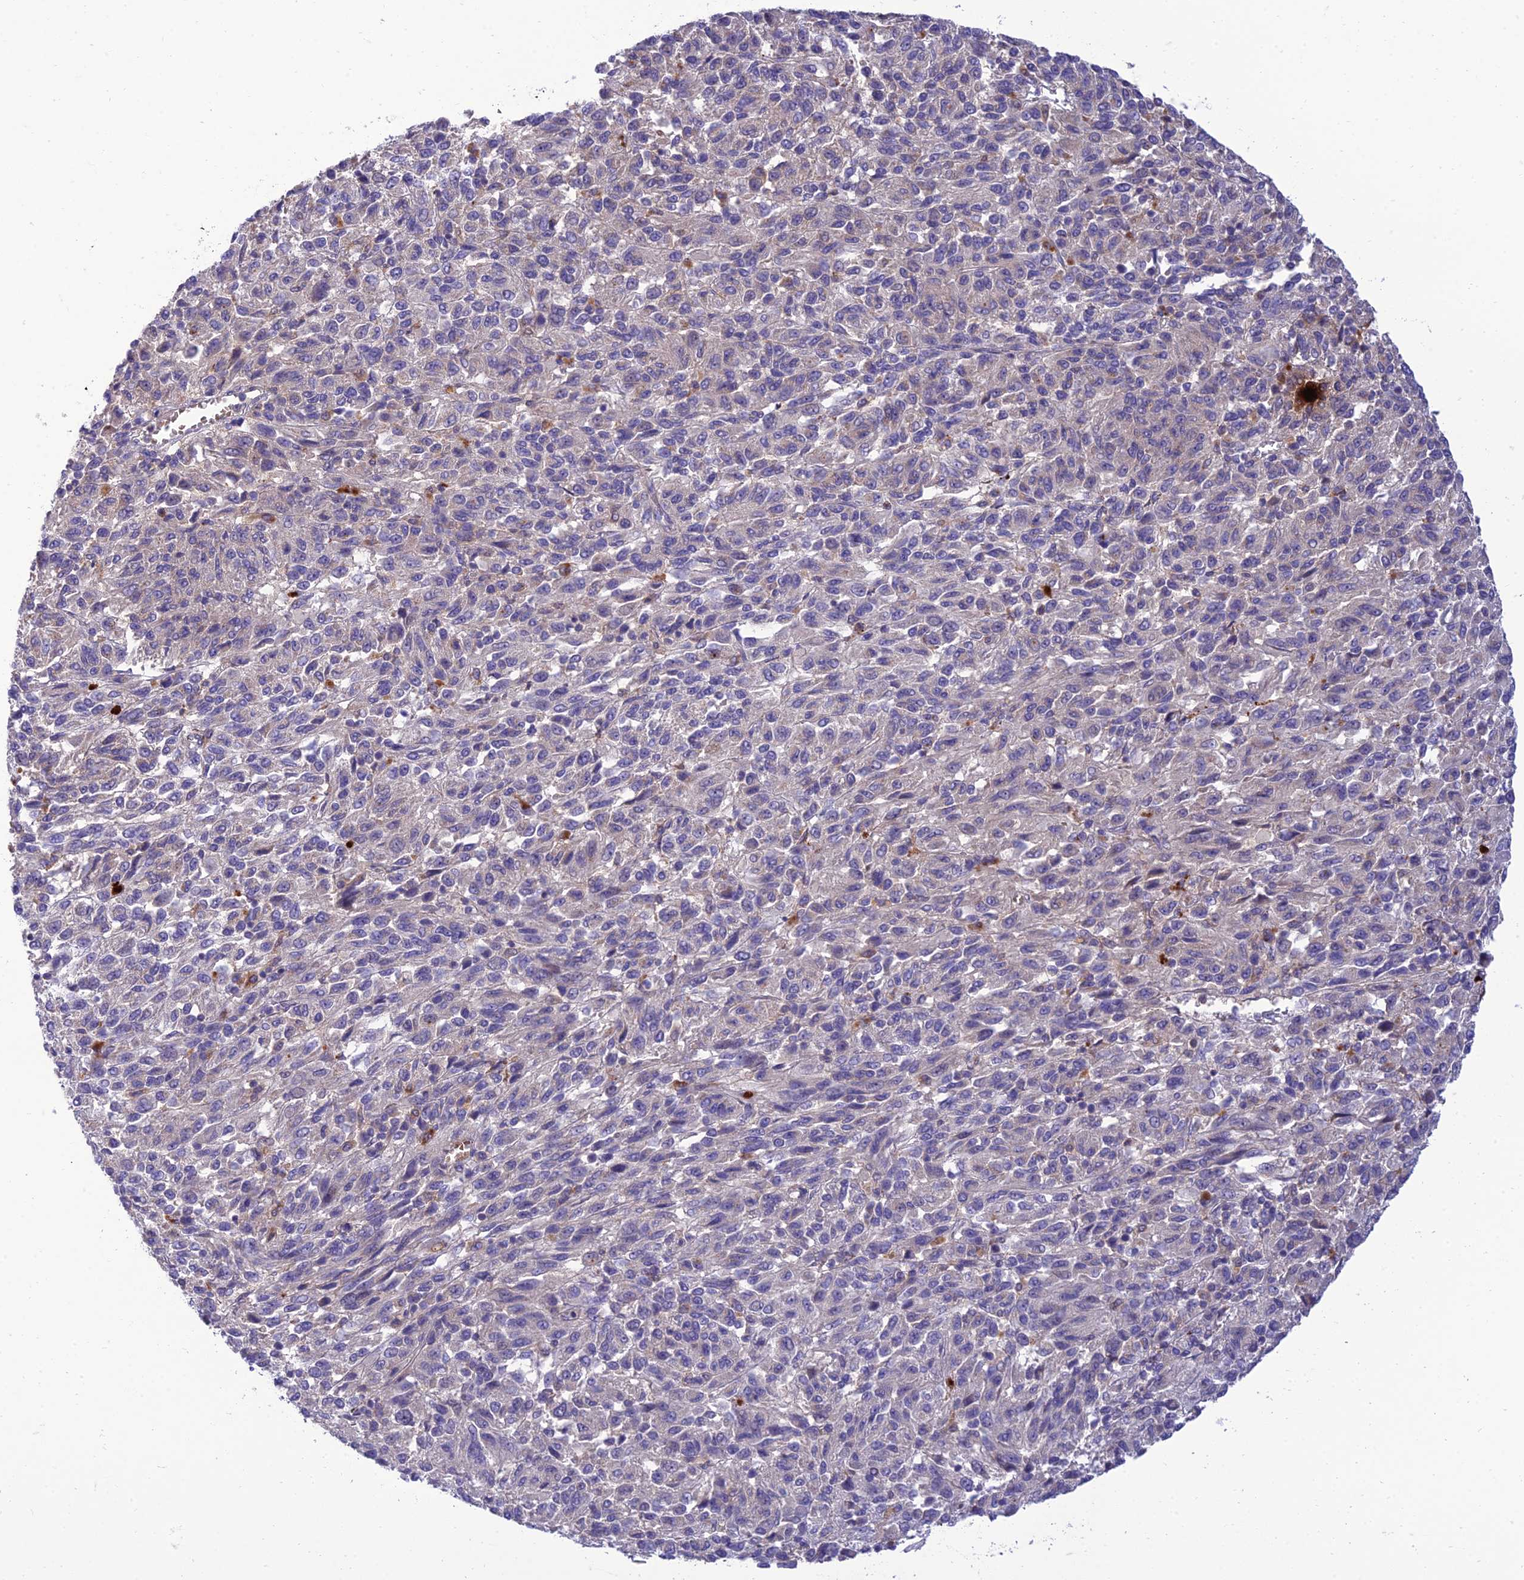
{"staining": {"intensity": "negative", "quantity": "none", "location": "none"}, "tissue": "melanoma", "cell_type": "Tumor cells", "image_type": "cancer", "snomed": [{"axis": "morphology", "description": "Malignant melanoma, Metastatic site"}, {"axis": "topography", "description": "Lung"}], "caption": "Tumor cells show no significant protein staining in malignant melanoma (metastatic site).", "gene": "IRAK3", "patient": {"sex": "male", "age": 64}}